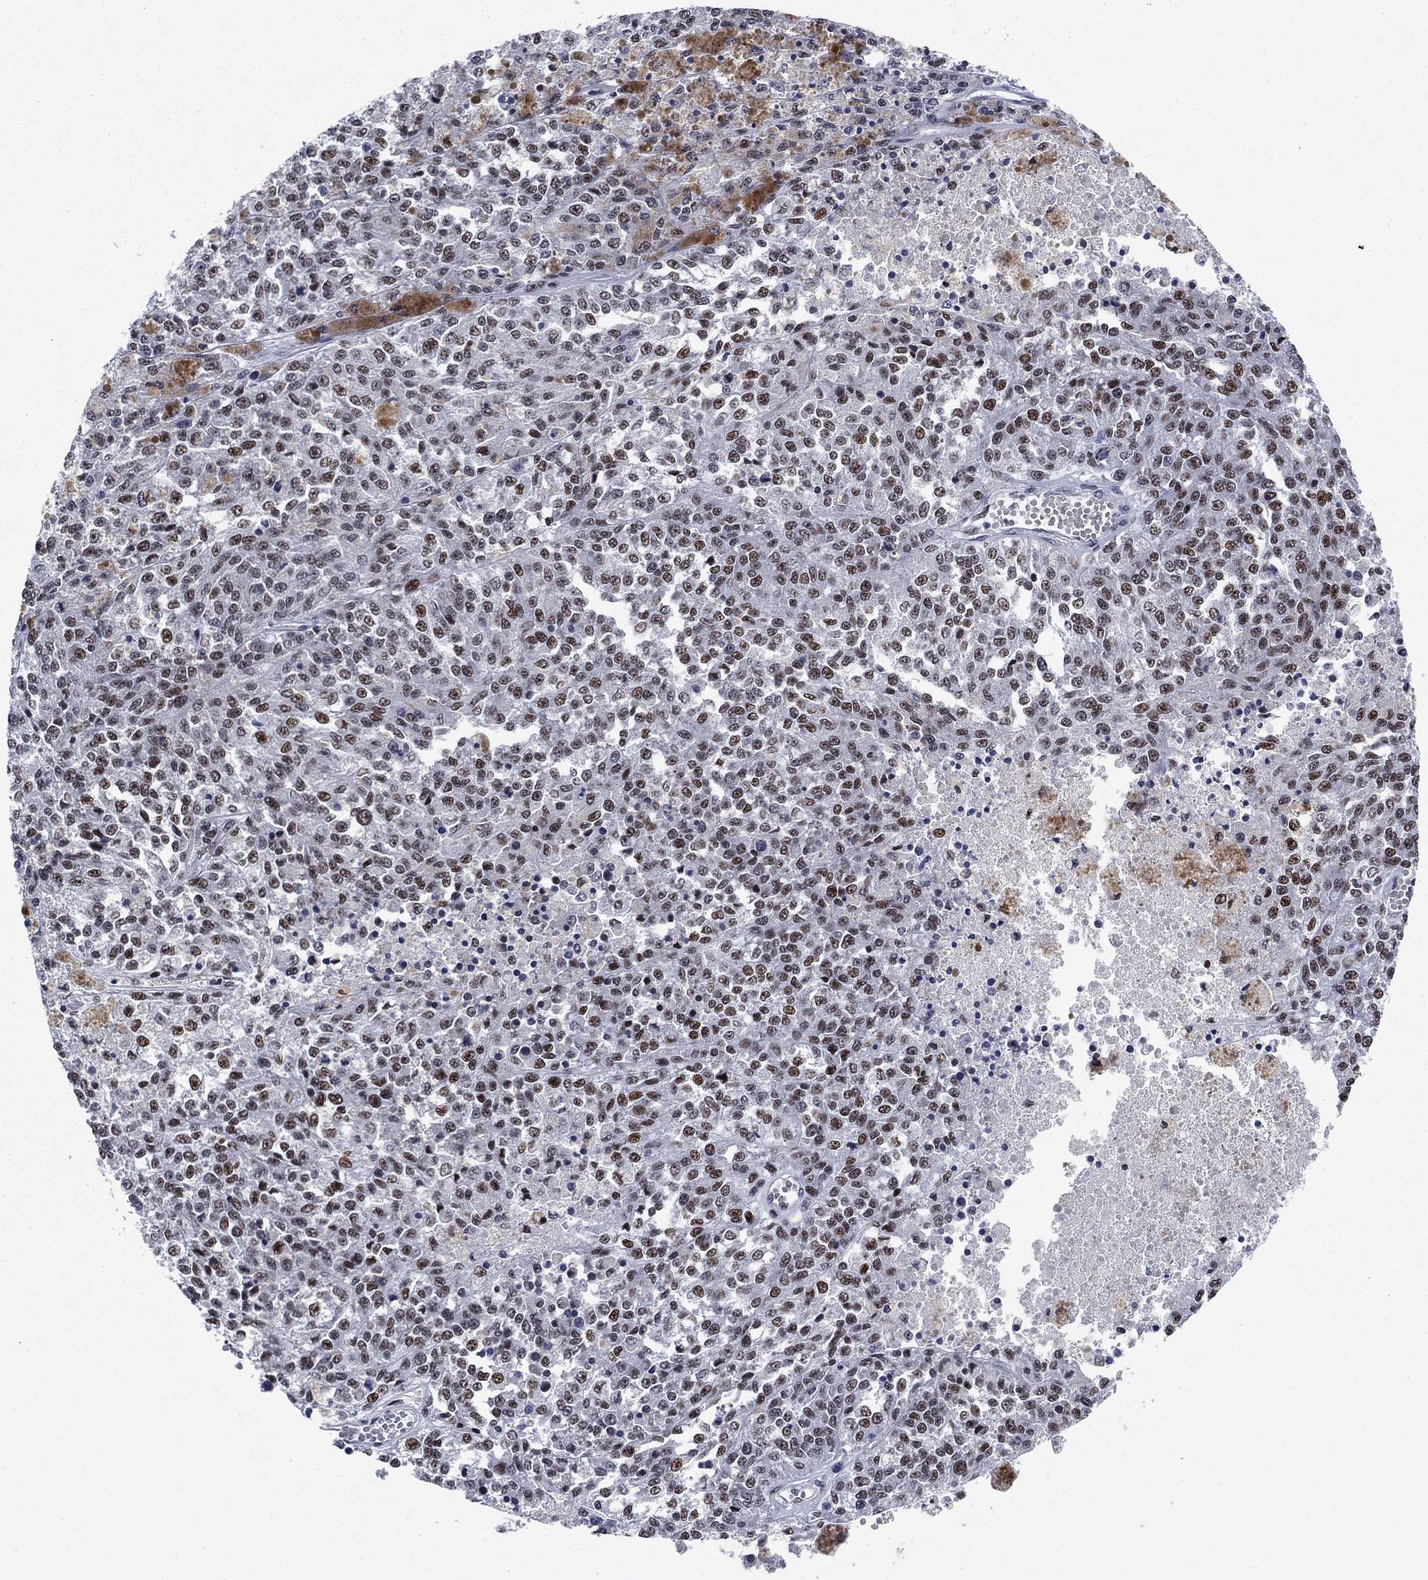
{"staining": {"intensity": "moderate", "quantity": "25%-75%", "location": "nuclear"}, "tissue": "melanoma", "cell_type": "Tumor cells", "image_type": "cancer", "snomed": [{"axis": "morphology", "description": "Malignant melanoma, Metastatic site"}, {"axis": "topography", "description": "Lymph node"}], "caption": "Protein analysis of malignant melanoma (metastatic site) tissue exhibits moderate nuclear expression in approximately 25%-75% of tumor cells.", "gene": "RPRD1B", "patient": {"sex": "female", "age": 64}}